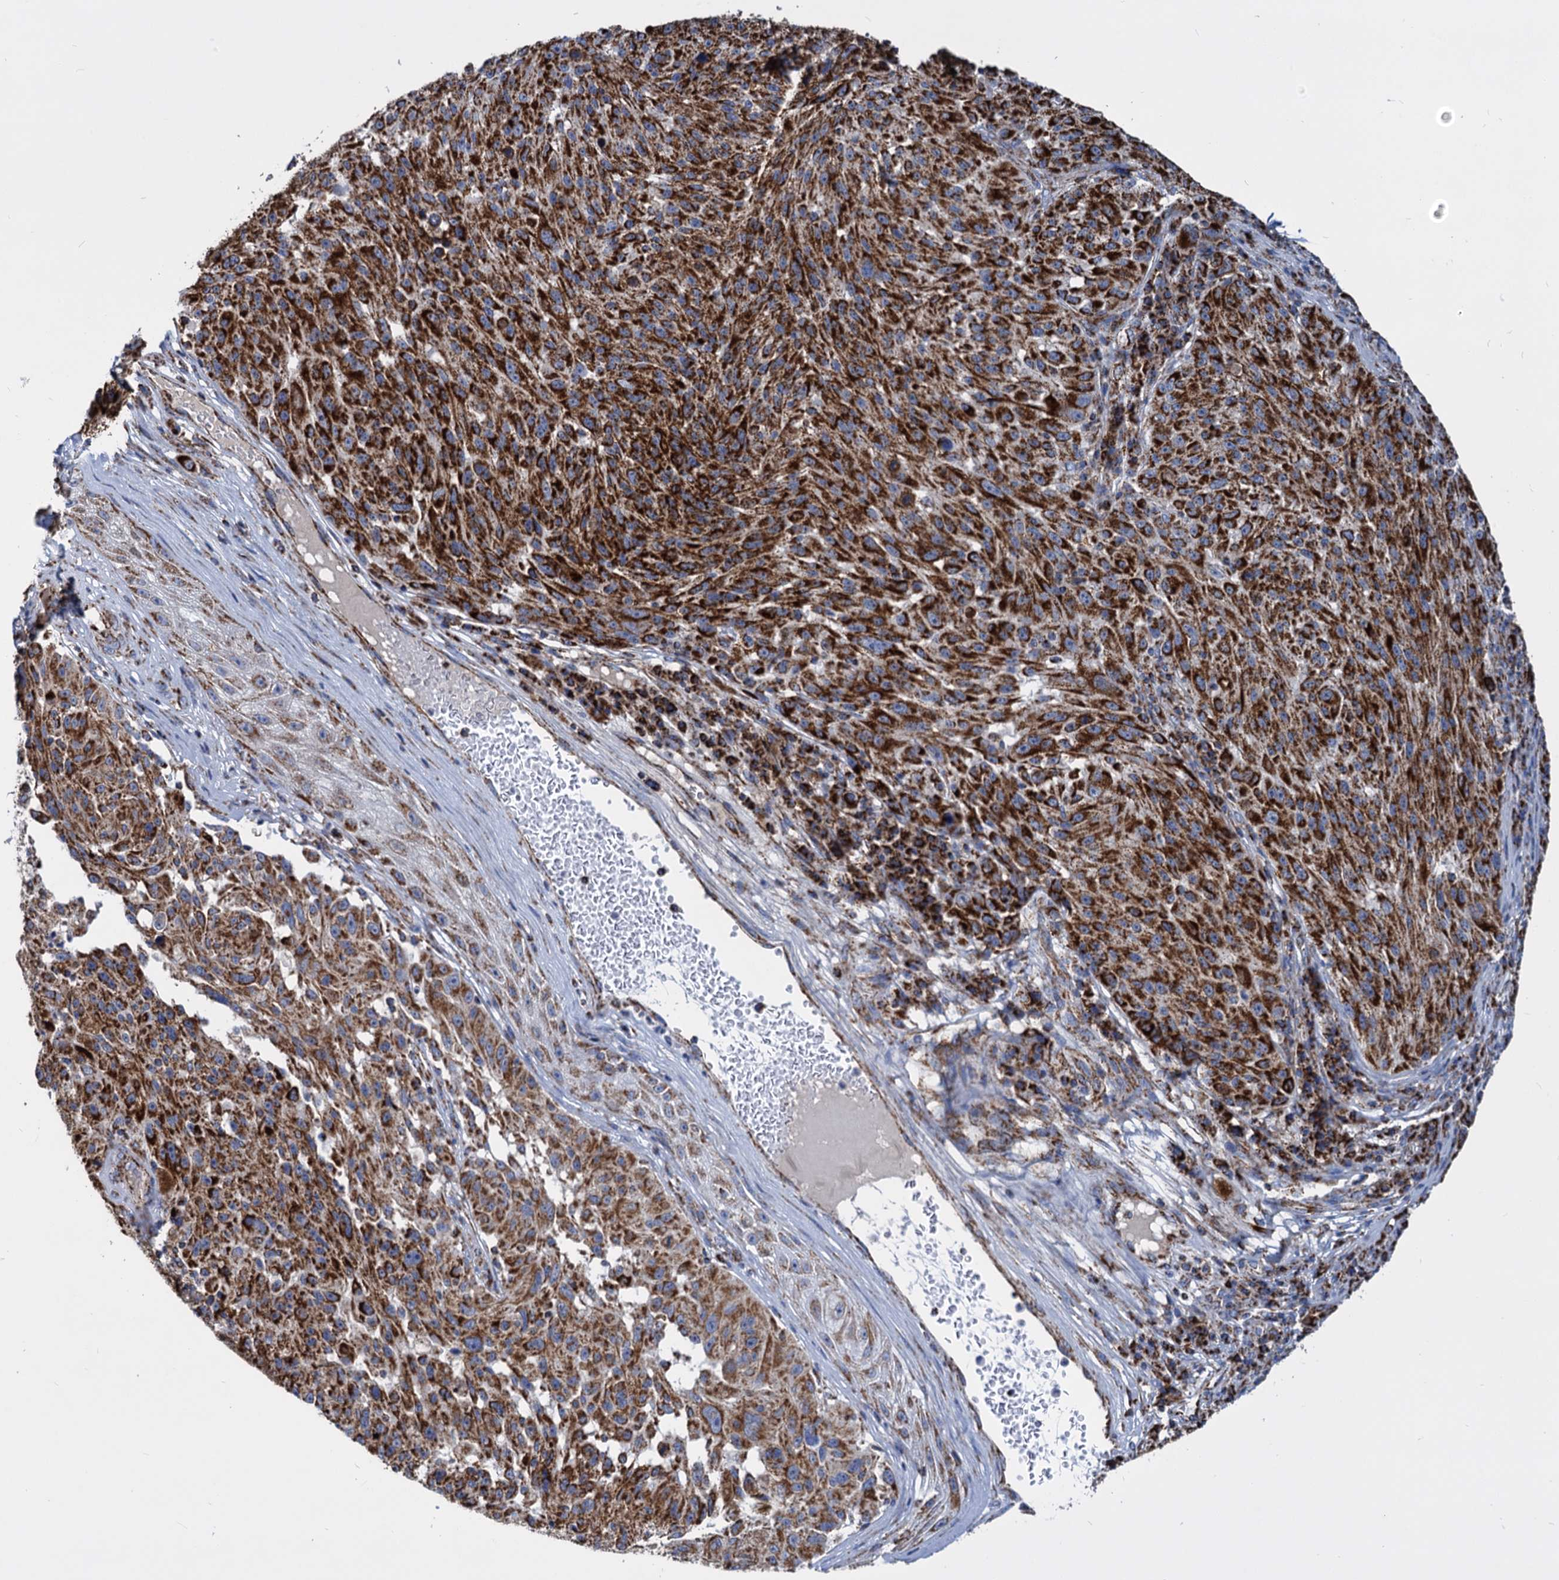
{"staining": {"intensity": "strong", "quantity": ">75%", "location": "cytoplasmic/membranous"}, "tissue": "melanoma", "cell_type": "Tumor cells", "image_type": "cancer", "snomed": [{"axis": "morphology", "description": "Malignant melanoma, NOS"}, {"axis": "topography", "description": "Skin"}], "caption": "Human melanoma stained with a brown dye displays strong cytoplasmic/membranous positive staining in approximately >75% of tumor cells.", "gene": "TIMM10", "patient": {"sex": "male", "age": 53}}